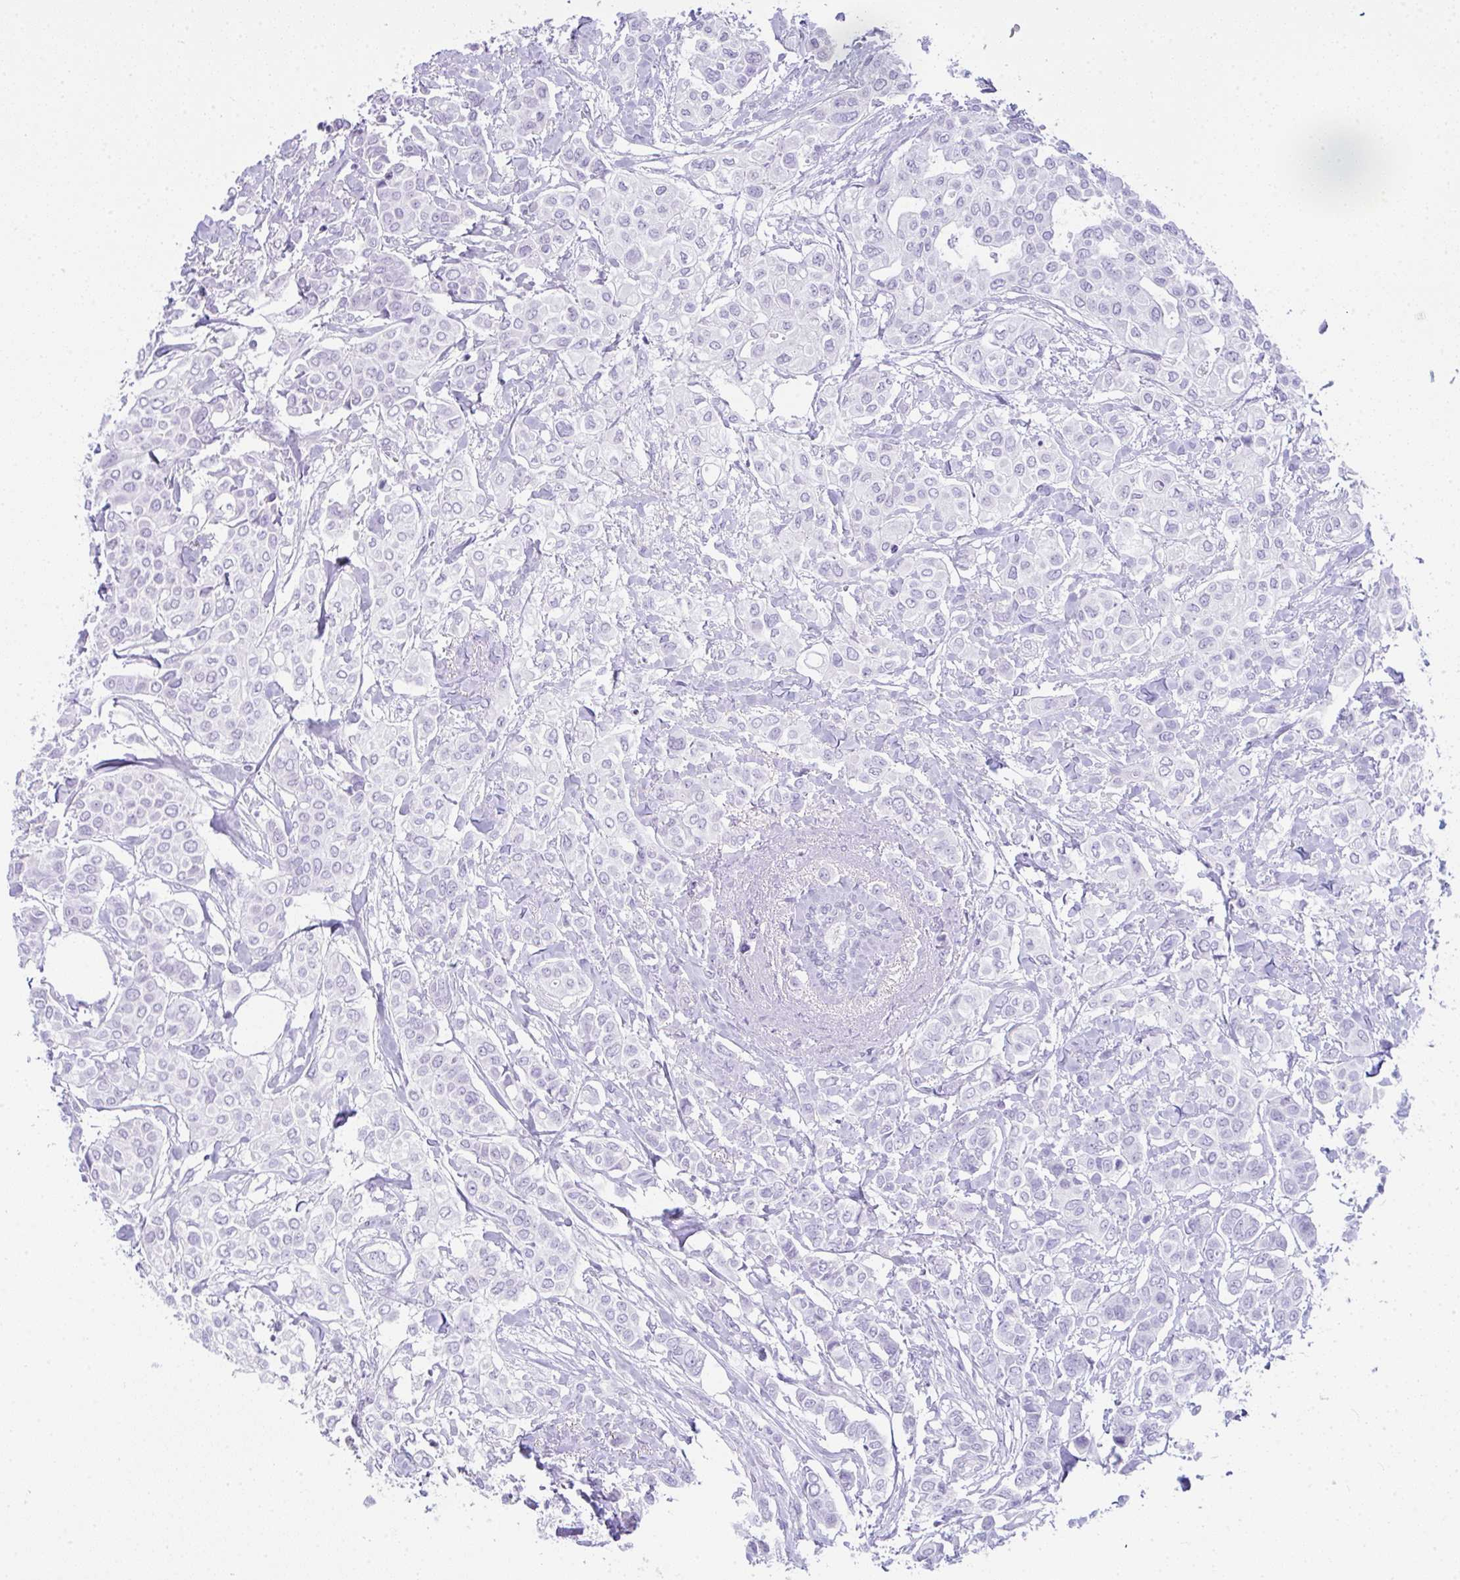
{"staining": {"intensity": "negative", "quantity": "none", "location": "none"}, "tissue": "breast cancer", "cell_type": "Tumor cells", "image_type": "cancer", "snomed": [{"axis": "morphology", "description": "Lobular carcinoma"}, {"axis": "topography", "description": "Breast"}], "caption": "An image of human breast lobular carcinoma is negative for staining in tumor cells.", "gene": "RASL10A", "patient": {"sex": "female", "age": 51}}